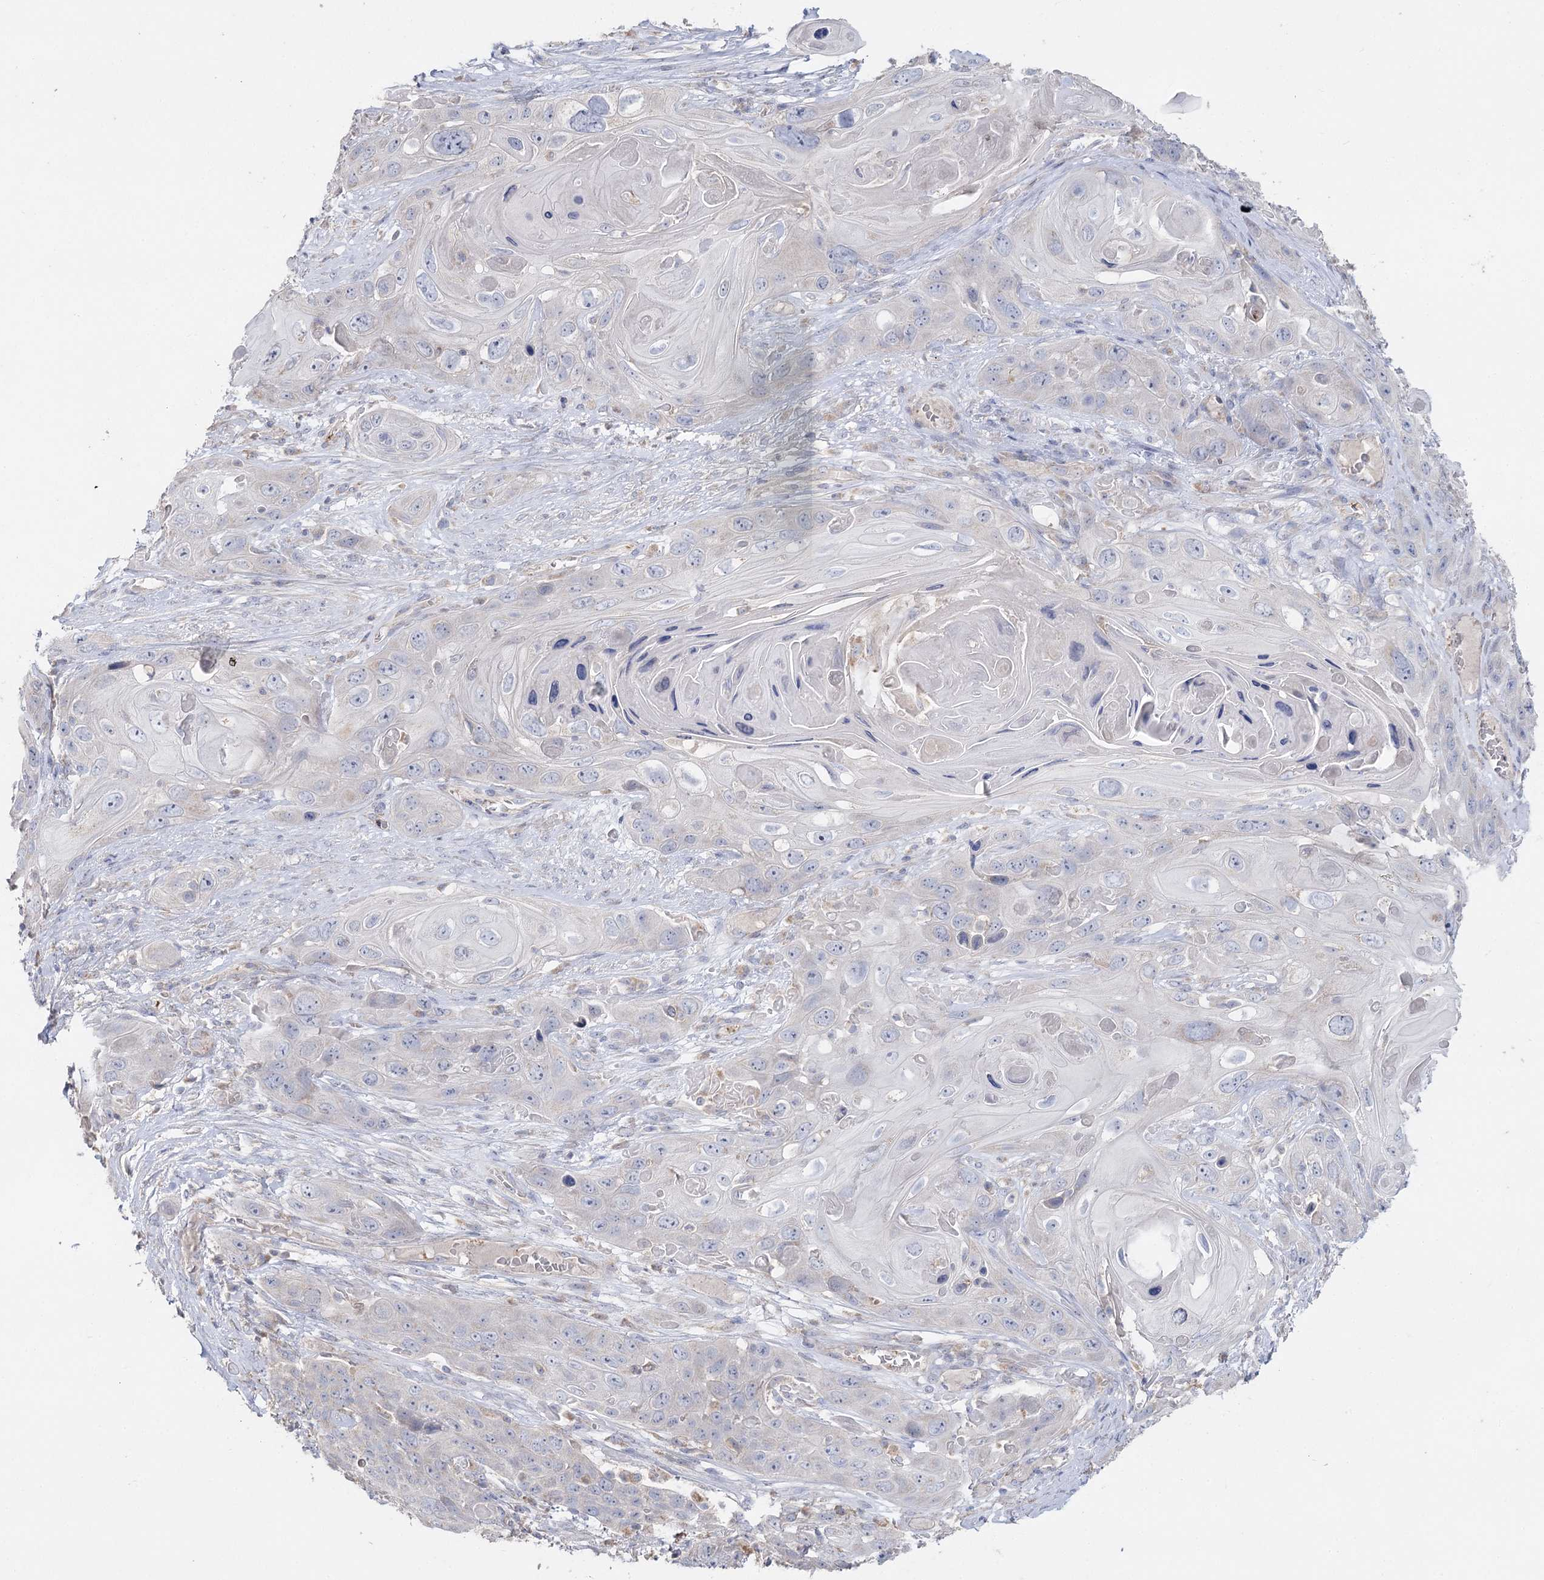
{"staining": {"intensity": "negative", "quantity": "none", "location": "none"}, "tissue": "skin cancer", "cell_type": "Tumor cells", "image_type": "cancer", "snomed": [{"axis": "morphology", "description": "Squamous cell carcinoma, NOS"}, {"axis": "topography", "description": "Skin"}], "caption": "Immunohistochemistry histopathology image of skin squamous cell carcinoma stained for a protein (brown), which demonstrates no expression in tumor cells. (DAB IHC, high magnification).", "gene": "TMEM187", "patient": {"sex": "male", "age": 55}}